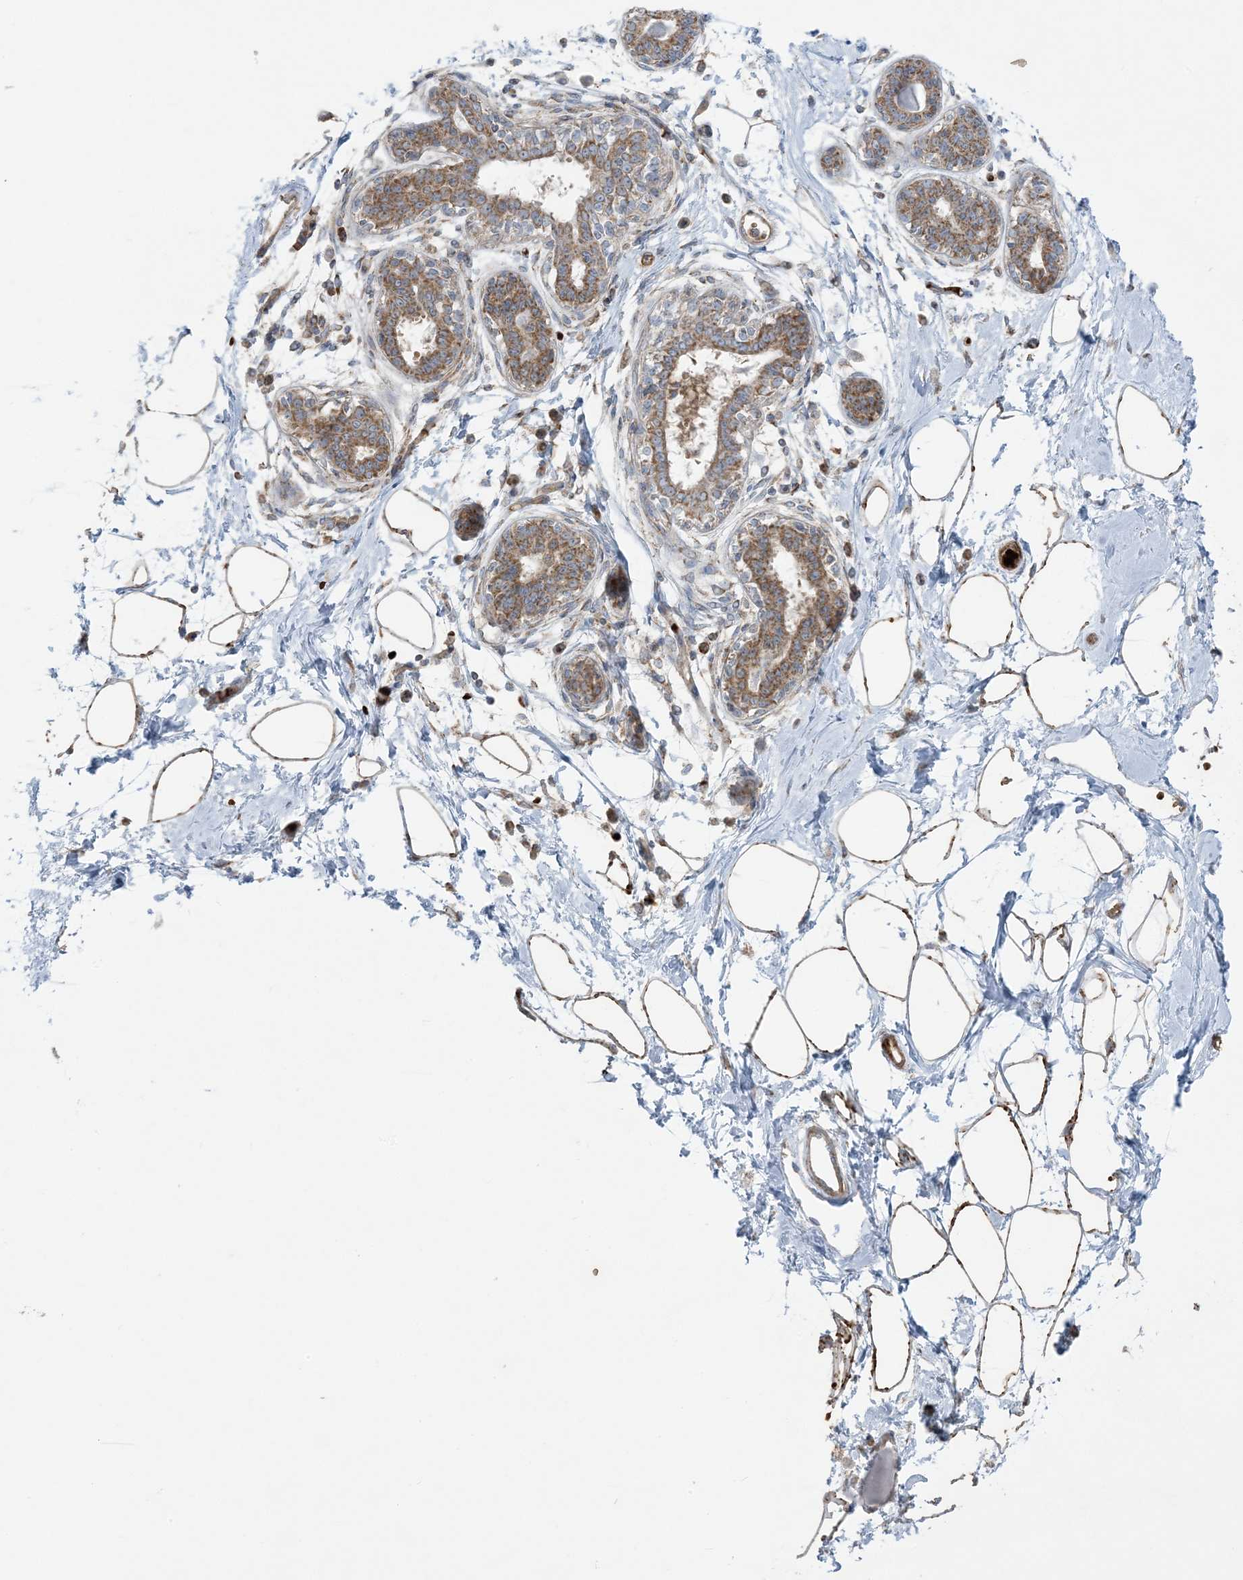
{"staining": {"intensity": "moderate", "quantity": "25%-75%", "location": "cytoplasmic/membranous"}, "tissue": "breast", "cell_type": "Adipocytes", "image_type": "normal", "snomed": [{"axis": "morphology", "description": "Normal tissue, NOS"}, {"axis": "topography", "description": "Breast"}], "caption": "Immunohistochemistry histopathology image of unremarkable breast: human breast stained using IHC displays medium levels of moderate protein expression localized specifically in the cytoplasmic/membranous of adipocytes, appearing as a cytoplasmic/membranous brown color.", "gene": "PIK3R4", "patient": {"sex": "female", "age": 45}}